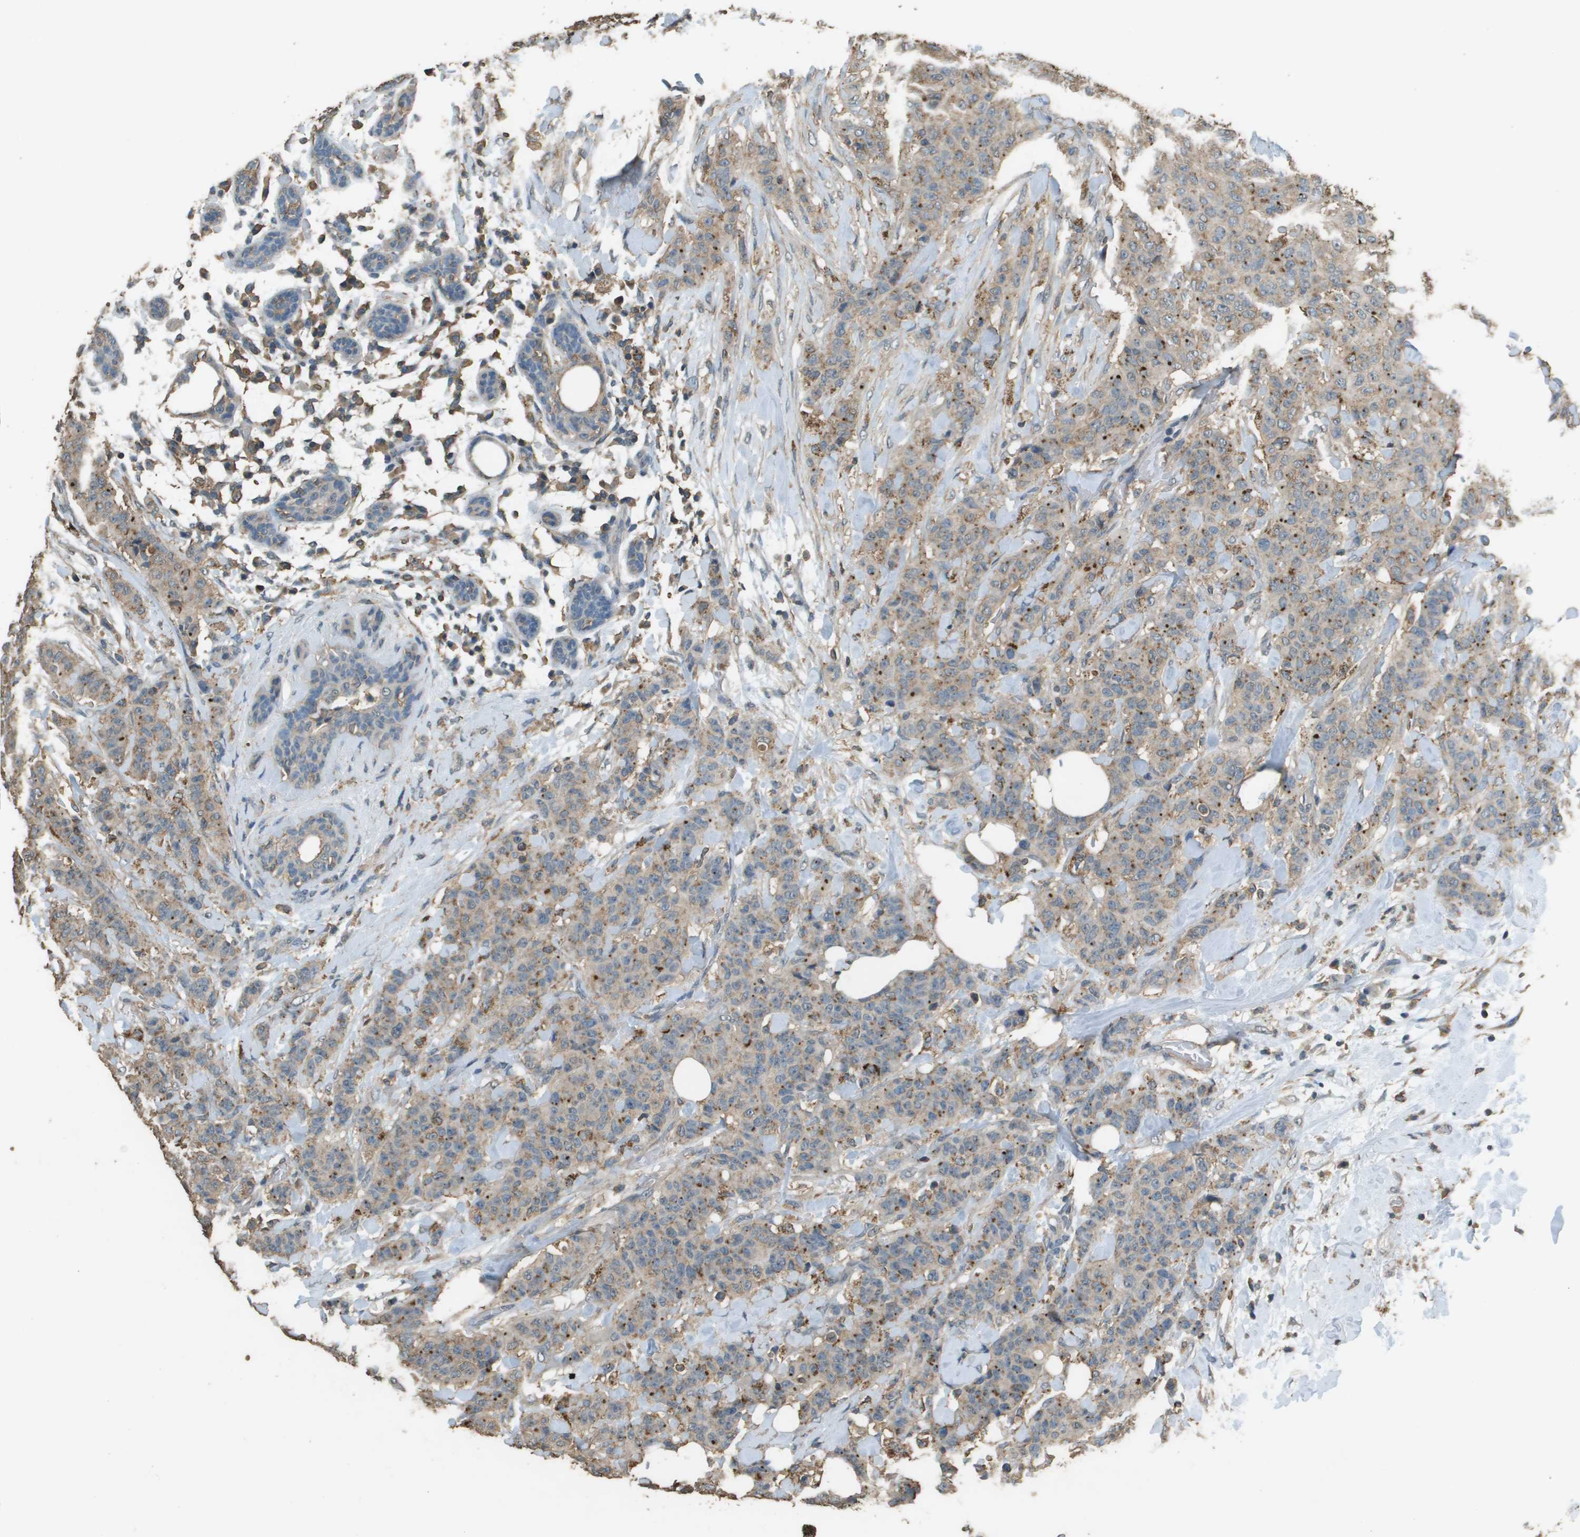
{"staining": {"intensity": "weak", "quantity": ">75%", "location": "cytoplasmic/membranous"}, "tissue": "breast cancer", "cell_type": "Tumor cells", "image_type": "cancer", "snomed": [{"axis": "morphology", "description": "Normal tissue, NOS"}, {"axis": "morphology", "description": "Duct carcinoma"}, {"axis": "topography", "description": "Breast"}], "caption": "Immunohistochemical staining of human breast cancer demonstrates low levels of weak cytoplasmic/membranous protein staining in about >75% of tumor cells. (DAB = brown stain, brightfield microscopy at high magnification).", "gene": "MS4A7", "patient": {"sex": "female", "age": 40}}